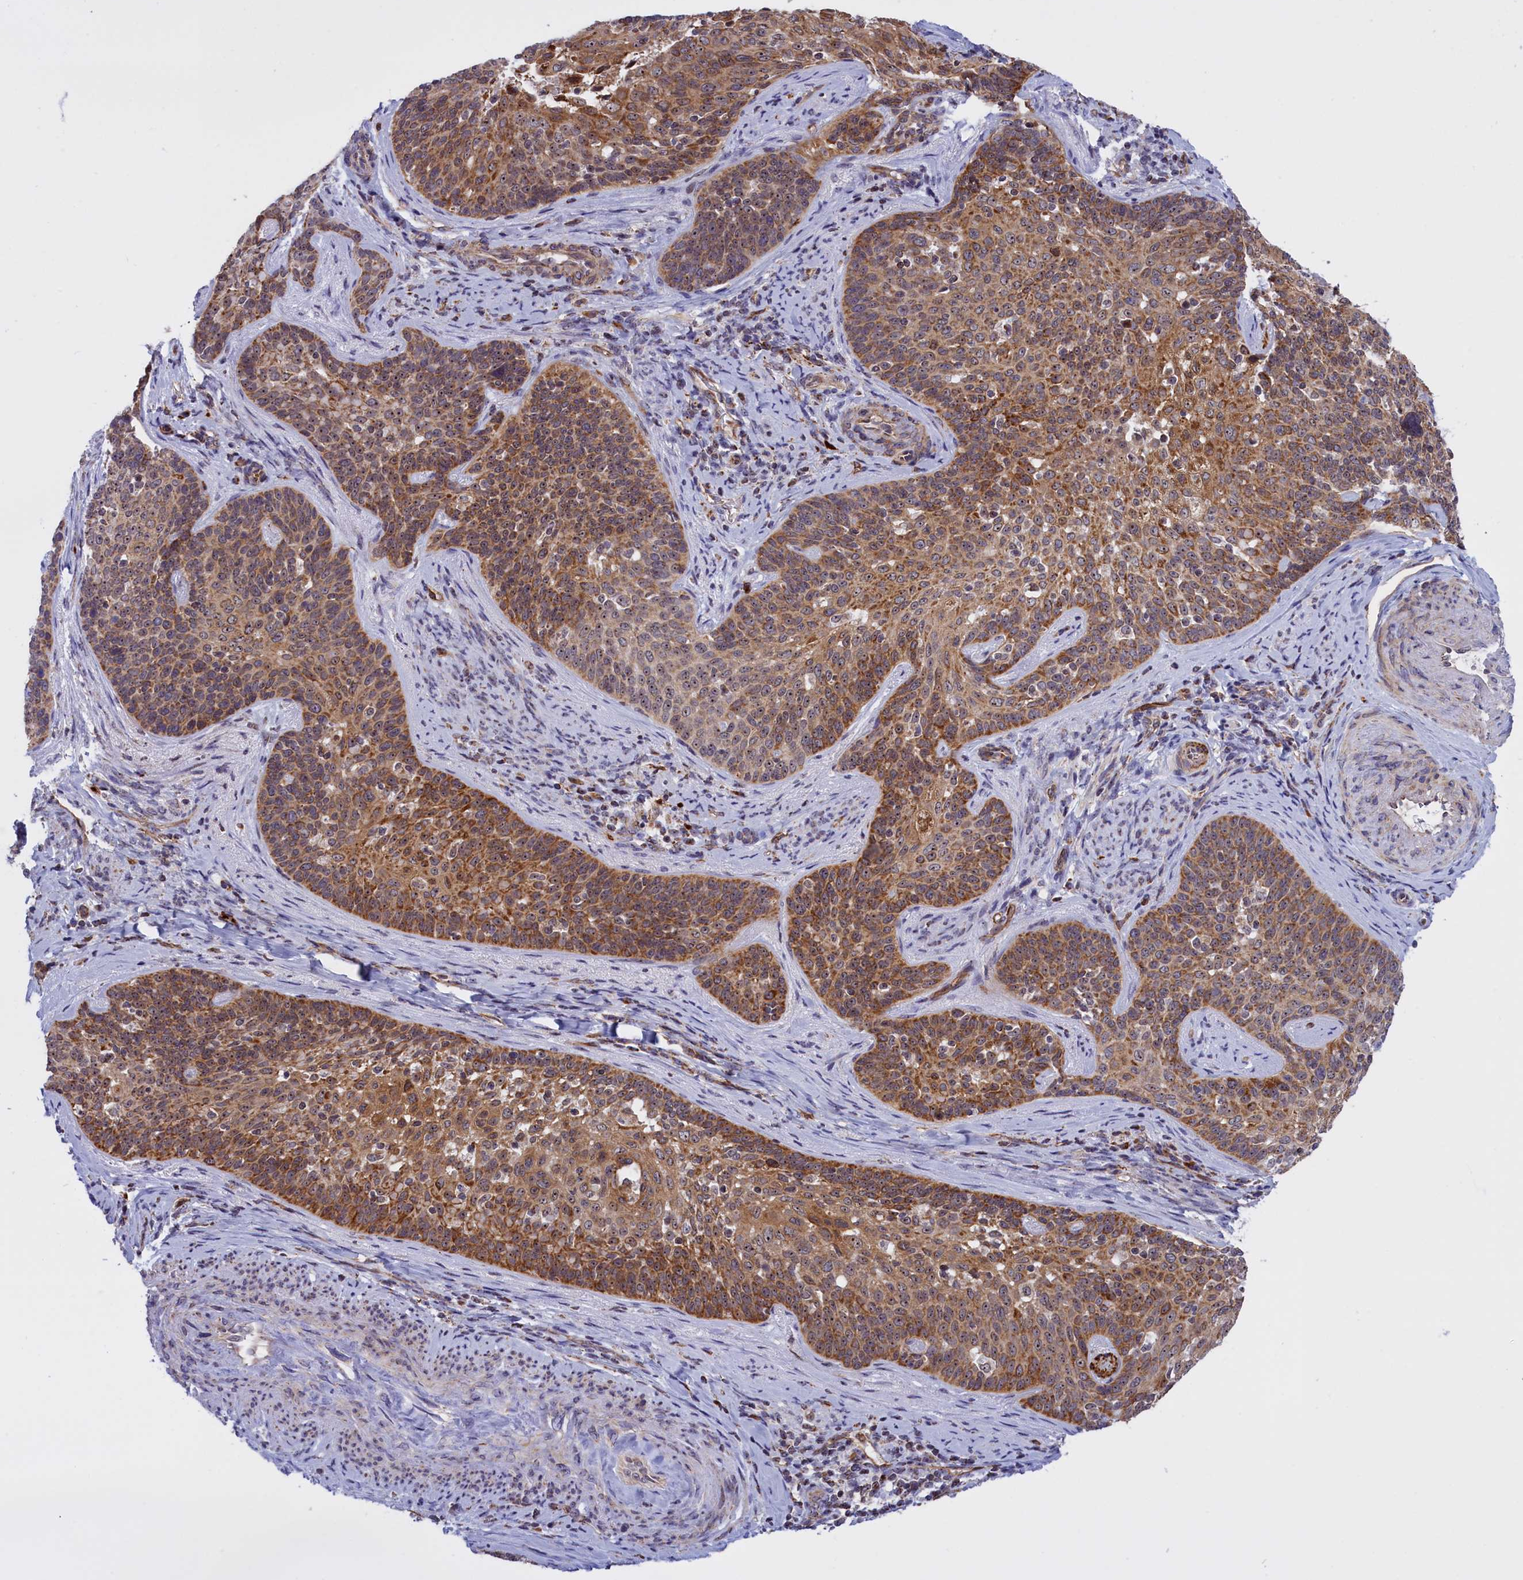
{"staining": {"intensity": "moderate", "quantity": ">75%", "location": "cytoplasmic/membranous"}, "tissue": "cervical cancer", "cell_type": "Tumor cells", "image_type": "cancer", "snomed": [{"axis": "morphology", "description": "Squamous cell carcinoma, NOS"}, {"axis": "topography", "description": "Cervix"}], "caption": "Protein expression analysis of human squamous cell carcinoma (cervical) reveals moderate cytoplasmic/membranous staining in approximately >75% of tumor cells.", "gene": "MPND", "patient": {"sex": "female", "age": 50}}